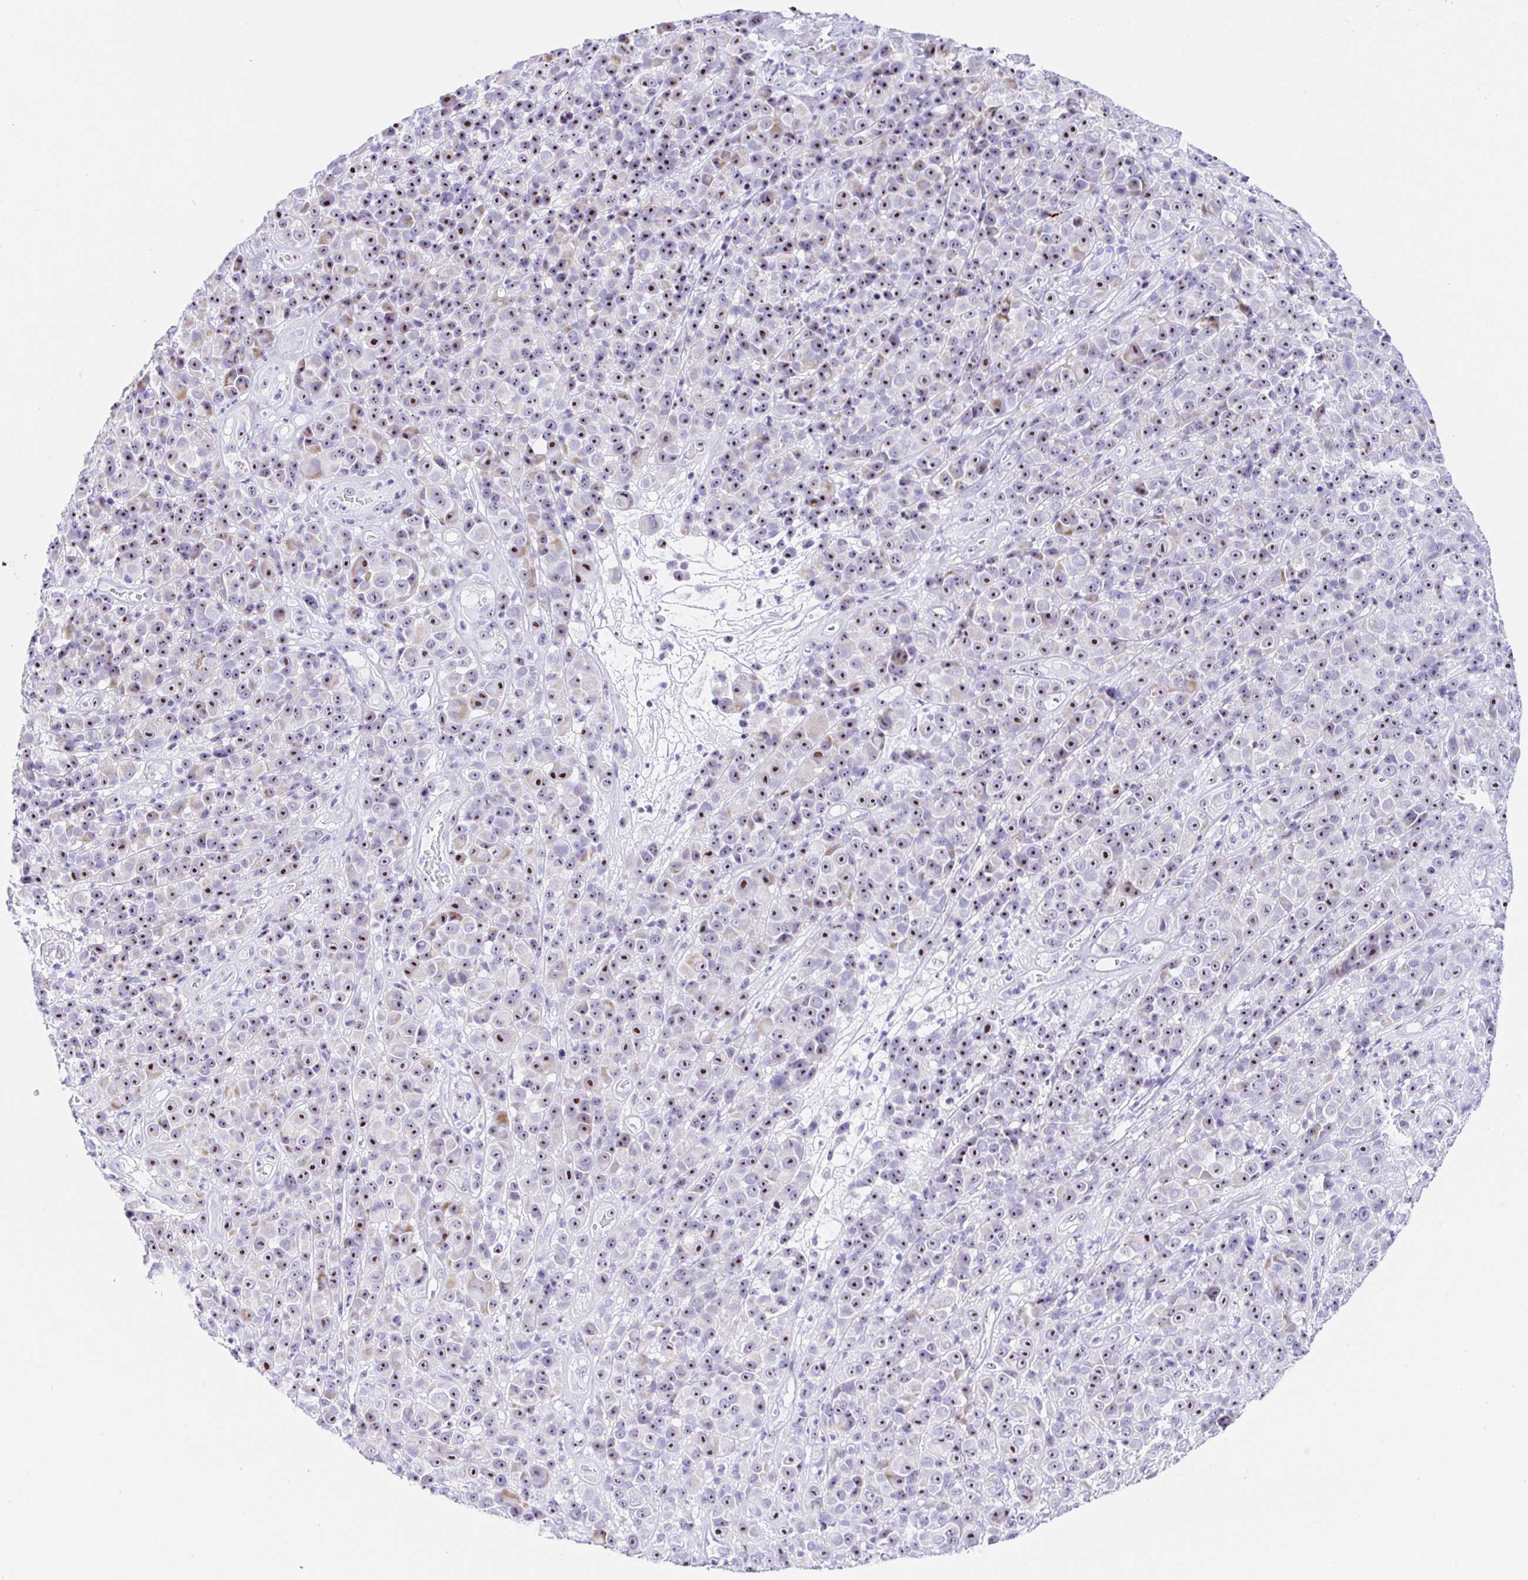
{"staining": {"intensity": "moderate", "quantity": ">75%", "location": "nuclear"}, "tissue": "melanoma", "cell_type": "Tumor cells", "image_type": "cancer", "snomed": [{"axis": "morphology", "description": "Malignant melanoma, NOS"}, {"axis": "topography", "description": "Skin"}, {"axis": "topography", "description": "Skin of back"}], "caption": "Moderate nuclear expression for a protein is present in about >75% of tumor cells of malignant melanoma using IHC.", "gene": "PRAMEF19", "patient": {"sex": "male", "age": 91}}